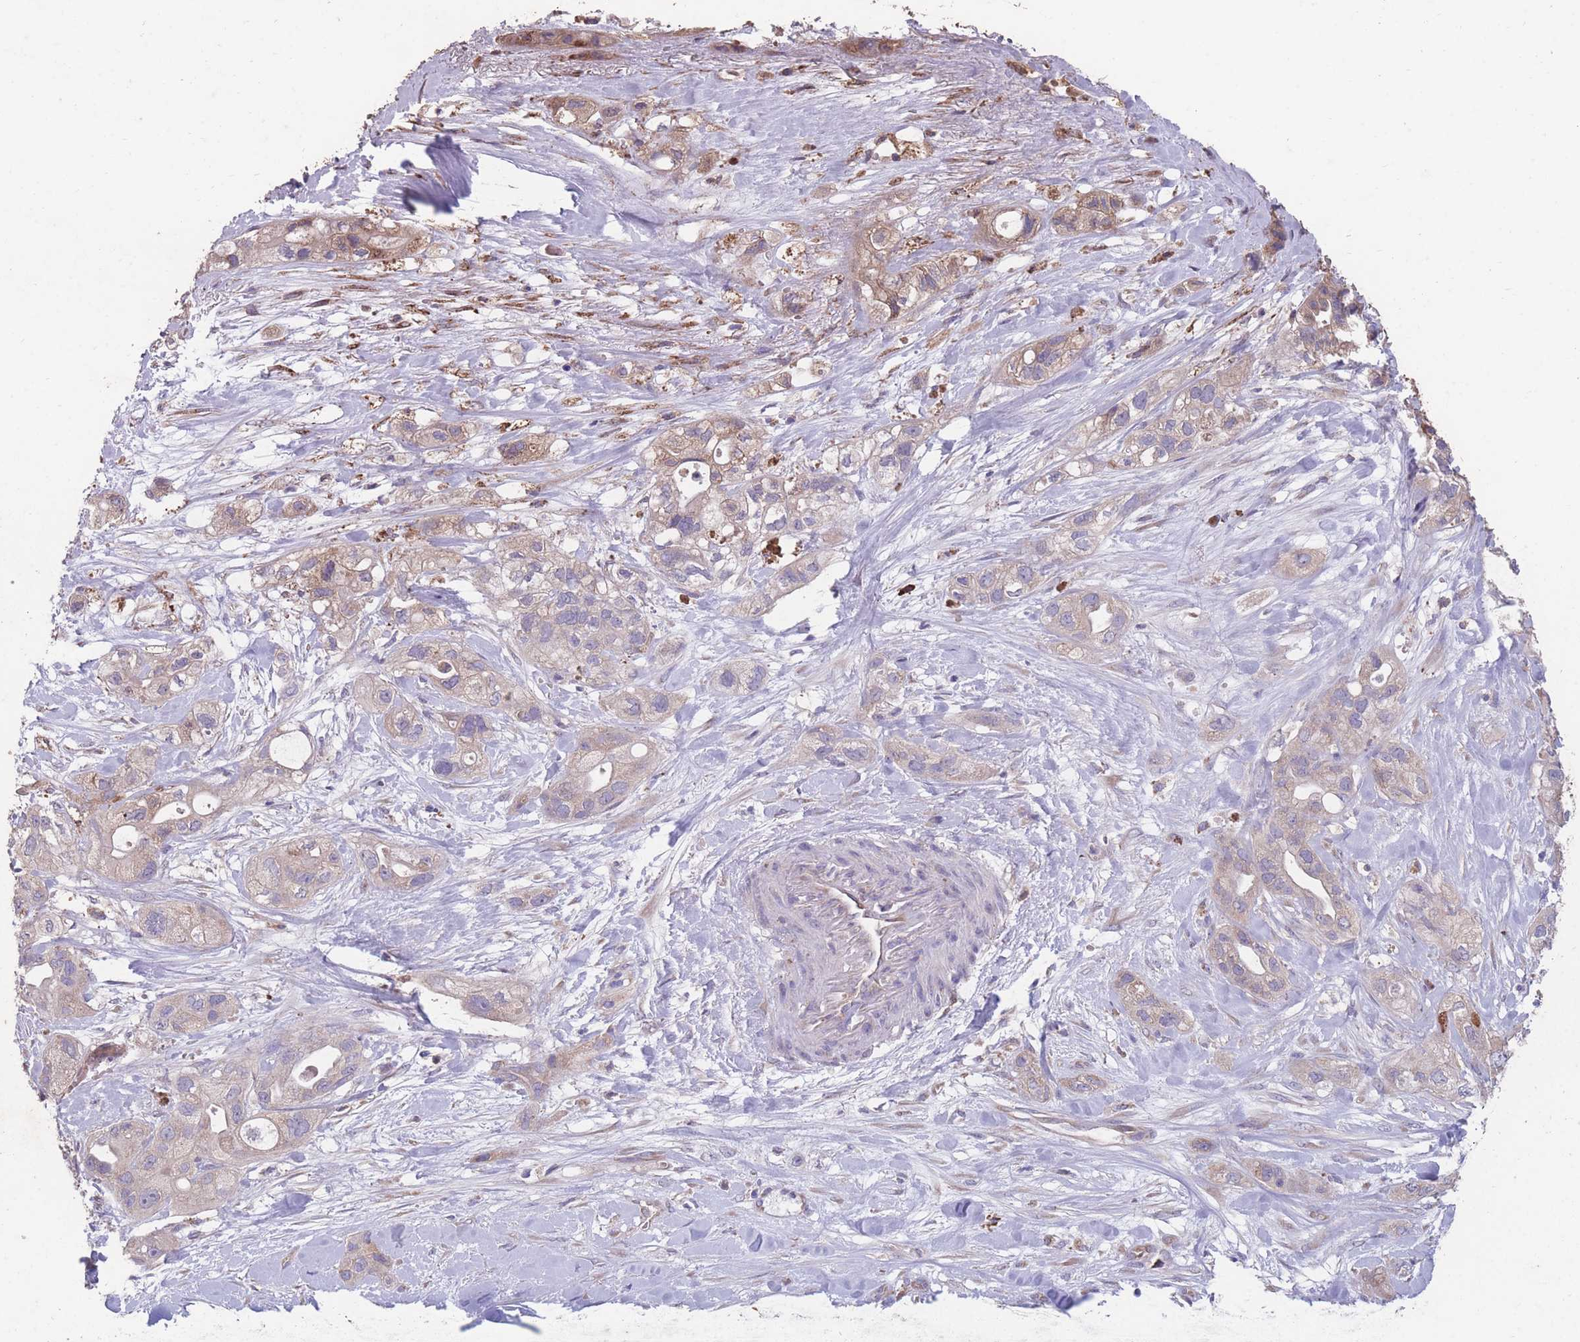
{"staining": {"intensity": "weak", "quantity": ">75%", "location": "cytoplasmic/membranous"}, "tissue": "pancreatic cancer", "cell_type": "Tumor cells", "image_type": "cancer", "snomed": [{"axis": "morphology", "description": "Adenocarcinoma, NOS"}, {"axis": "topography", "description": "Pancreas"}], "caption": "Pancreatic cancer was stained to show a protein in brown. There is low levels of weak cytoplasmic/membranous positivity in about >75% of tumor cells.", "gene": "STIM2", "patient": {"sex": "male", "age": 44}}